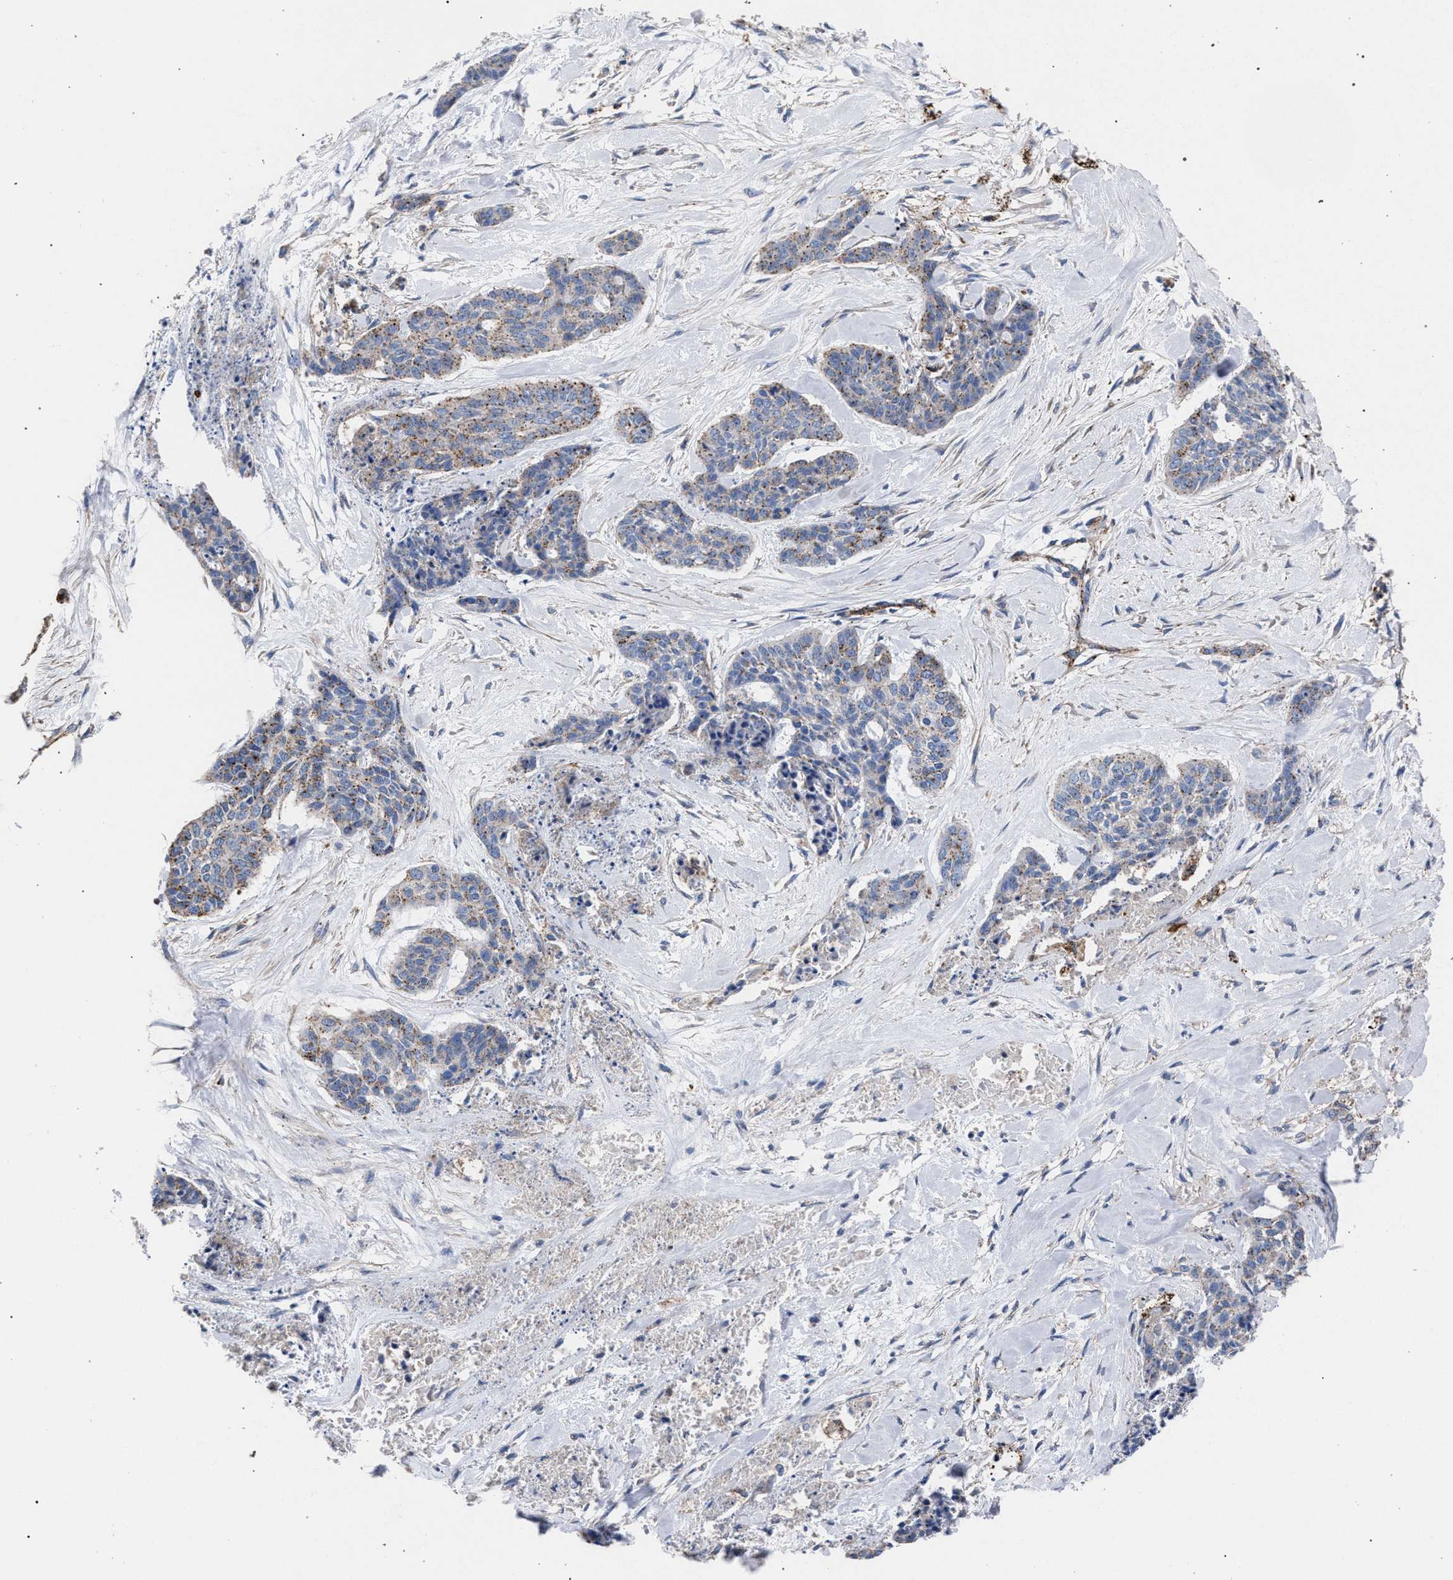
{"staining": {"intensity": "weak", "quantity": ">75%", "location": "cytoplasmic/membranous"}, "tissue": "skin cancer", "cell_type": "Tumor cells", "image_type": "cancer", "snomed": [{"axis": "morphology", "description": "Basal cell carcinoma"}, {"axis": "topography", "description": "Skin"}], "caption": "The immunohistochemical stain highlights weak cytoplasmic/membranous staining in tumor cells of skin basal cell carcinoma tissue.", "gene": "PPT1", "patient": {"sex": "female", "age": 64}}